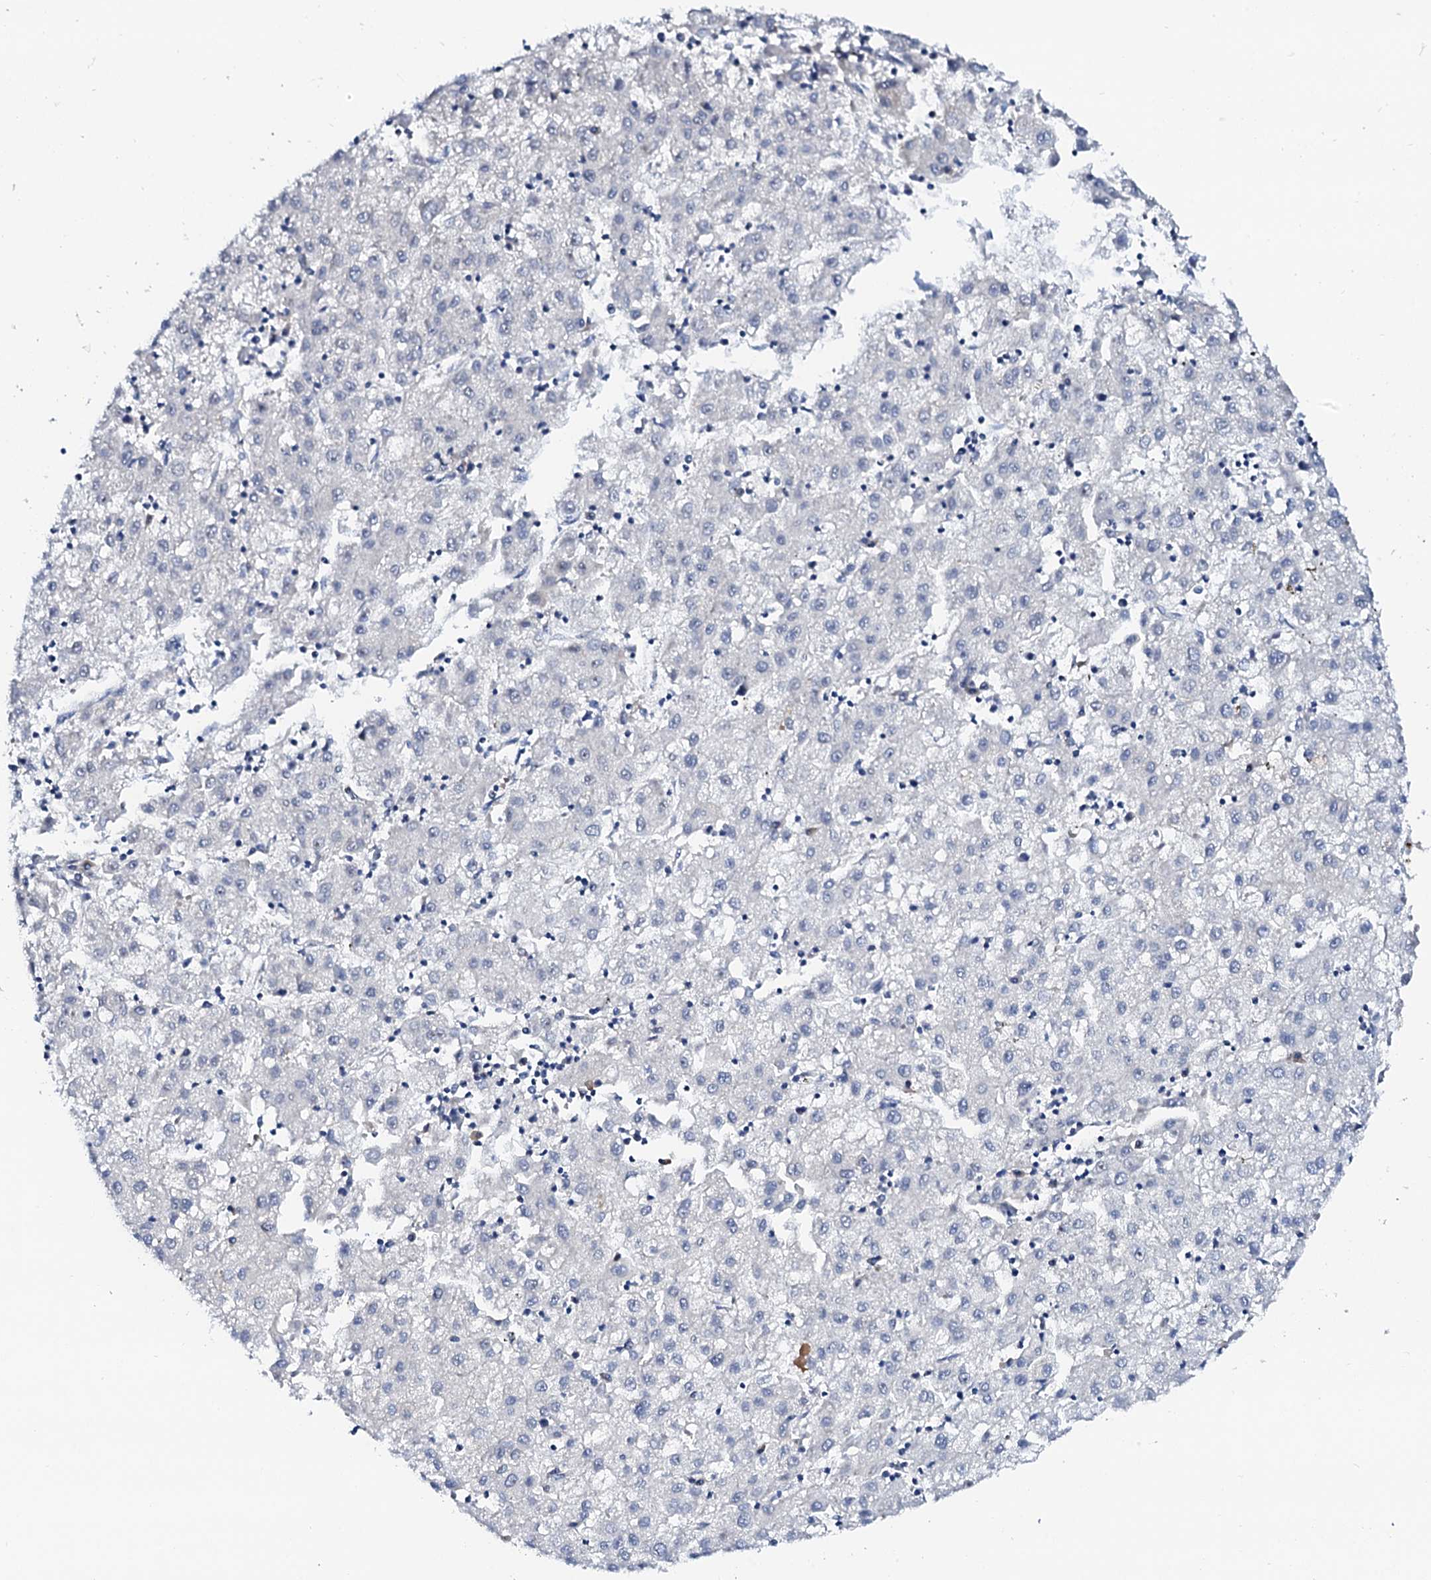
{"staining": {"intensity": "negative", "quantity": "none", "location": "none"}, "tissue": "liver cancer", "cell_type": "Tumor cells", "image_type": "cancer", "snomed": [{"axis": "morphology", "description": "Carcinoma, Hepatocellular, NOS"}, {"axis": "topography", "description": "Liver"}], "caption": "Human liver cancer stained for a protein using IHC displays no expression in tumor cells.", "gene": "BTBD16", "patient": {"sex": "male", "age": 72}}